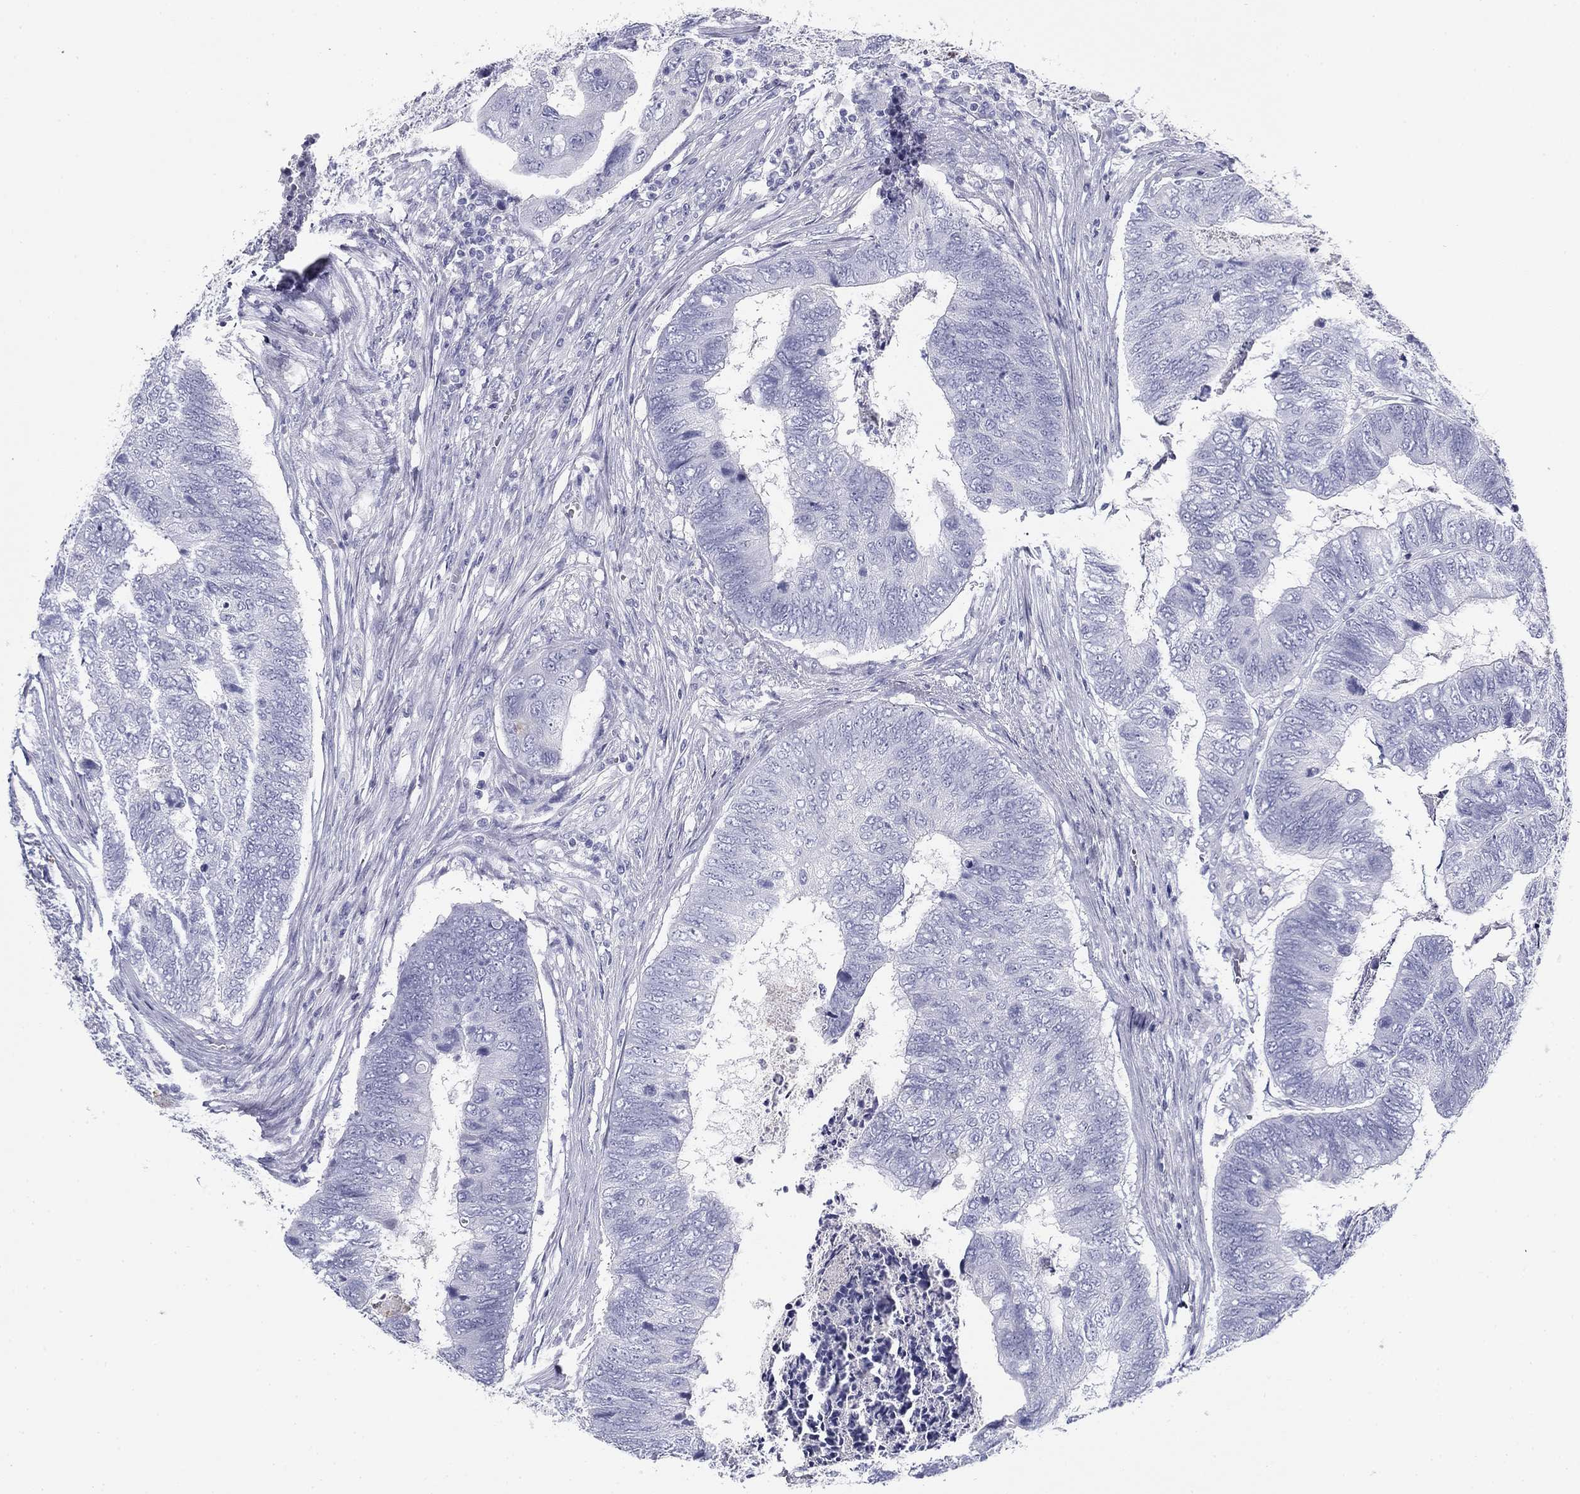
{"staining": {"intensity": "negative", "quantity": "none", "location": "none"}, "tissue": "colorectal cancer", "cell_type": "Tumor cells", "image_type": "cancer", "snomed": [{"axis": "morphology", "description": "Adenocarcinoma, NOS"}, {"axis": "topography", "description": "Colon"}], "caption": "Micrograph shows no protein expression in tumor cells of colorectal cancer (adenocarcinoma) tissue.", "gene": "ZP2", "patient": {"sex": "female", "age": 67}}